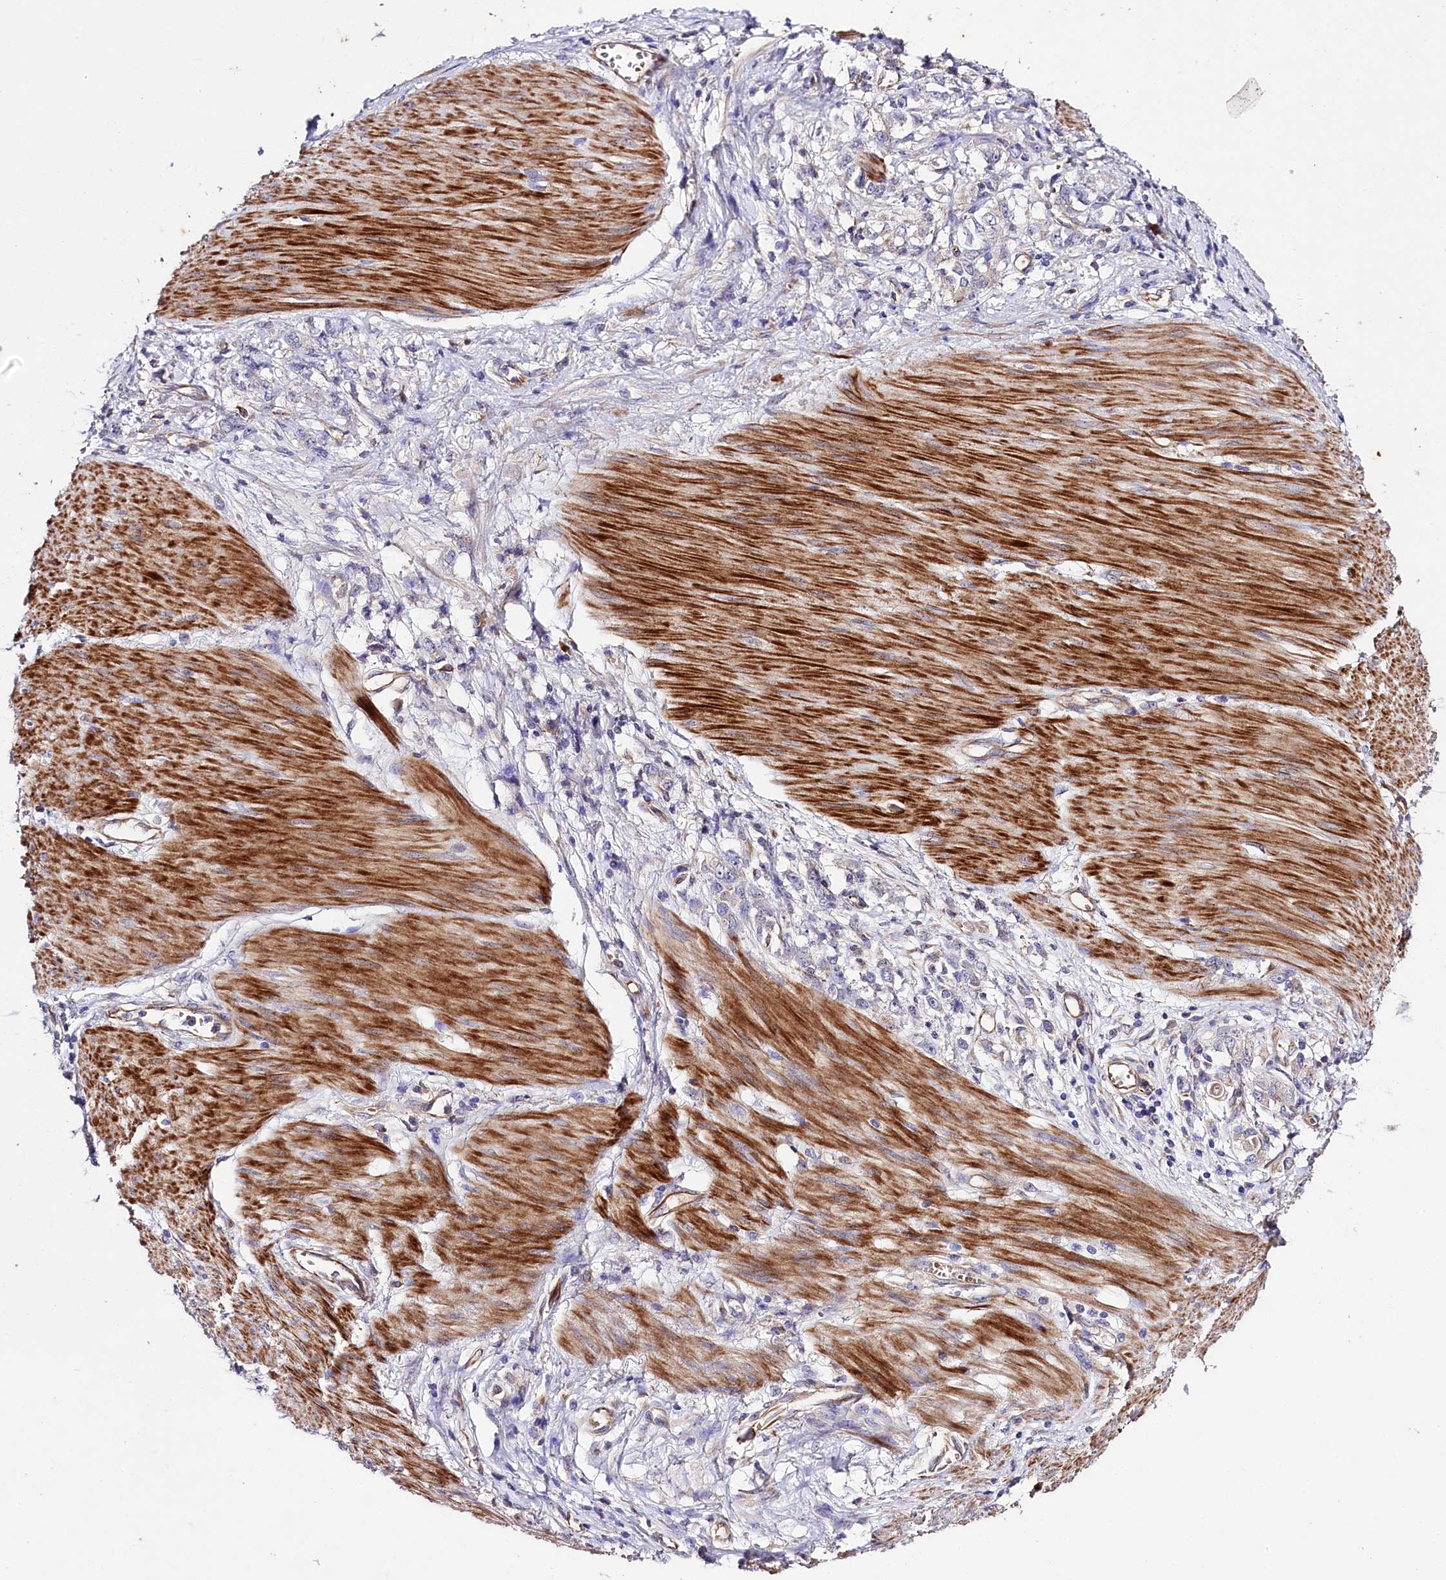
{"staining": {"intensity": "negative", "quantity": "none", "location": "none"}, "tissue": "stomach cancer", "cell_type": "Tumor cells", "image_type": "cancer", "snomed": [{"axis": "morphology", "description": "Adenocarcinoma, NOS"}, {"axis": "topography", "description": "Stomach"}], "caption": "Immunohistochemical staining of human stomach adenocarcinoma exhibits no significant positivity in tumor cells.", "gene": "SLC7A1", "patient": {"sex": "female", "age": 76}}